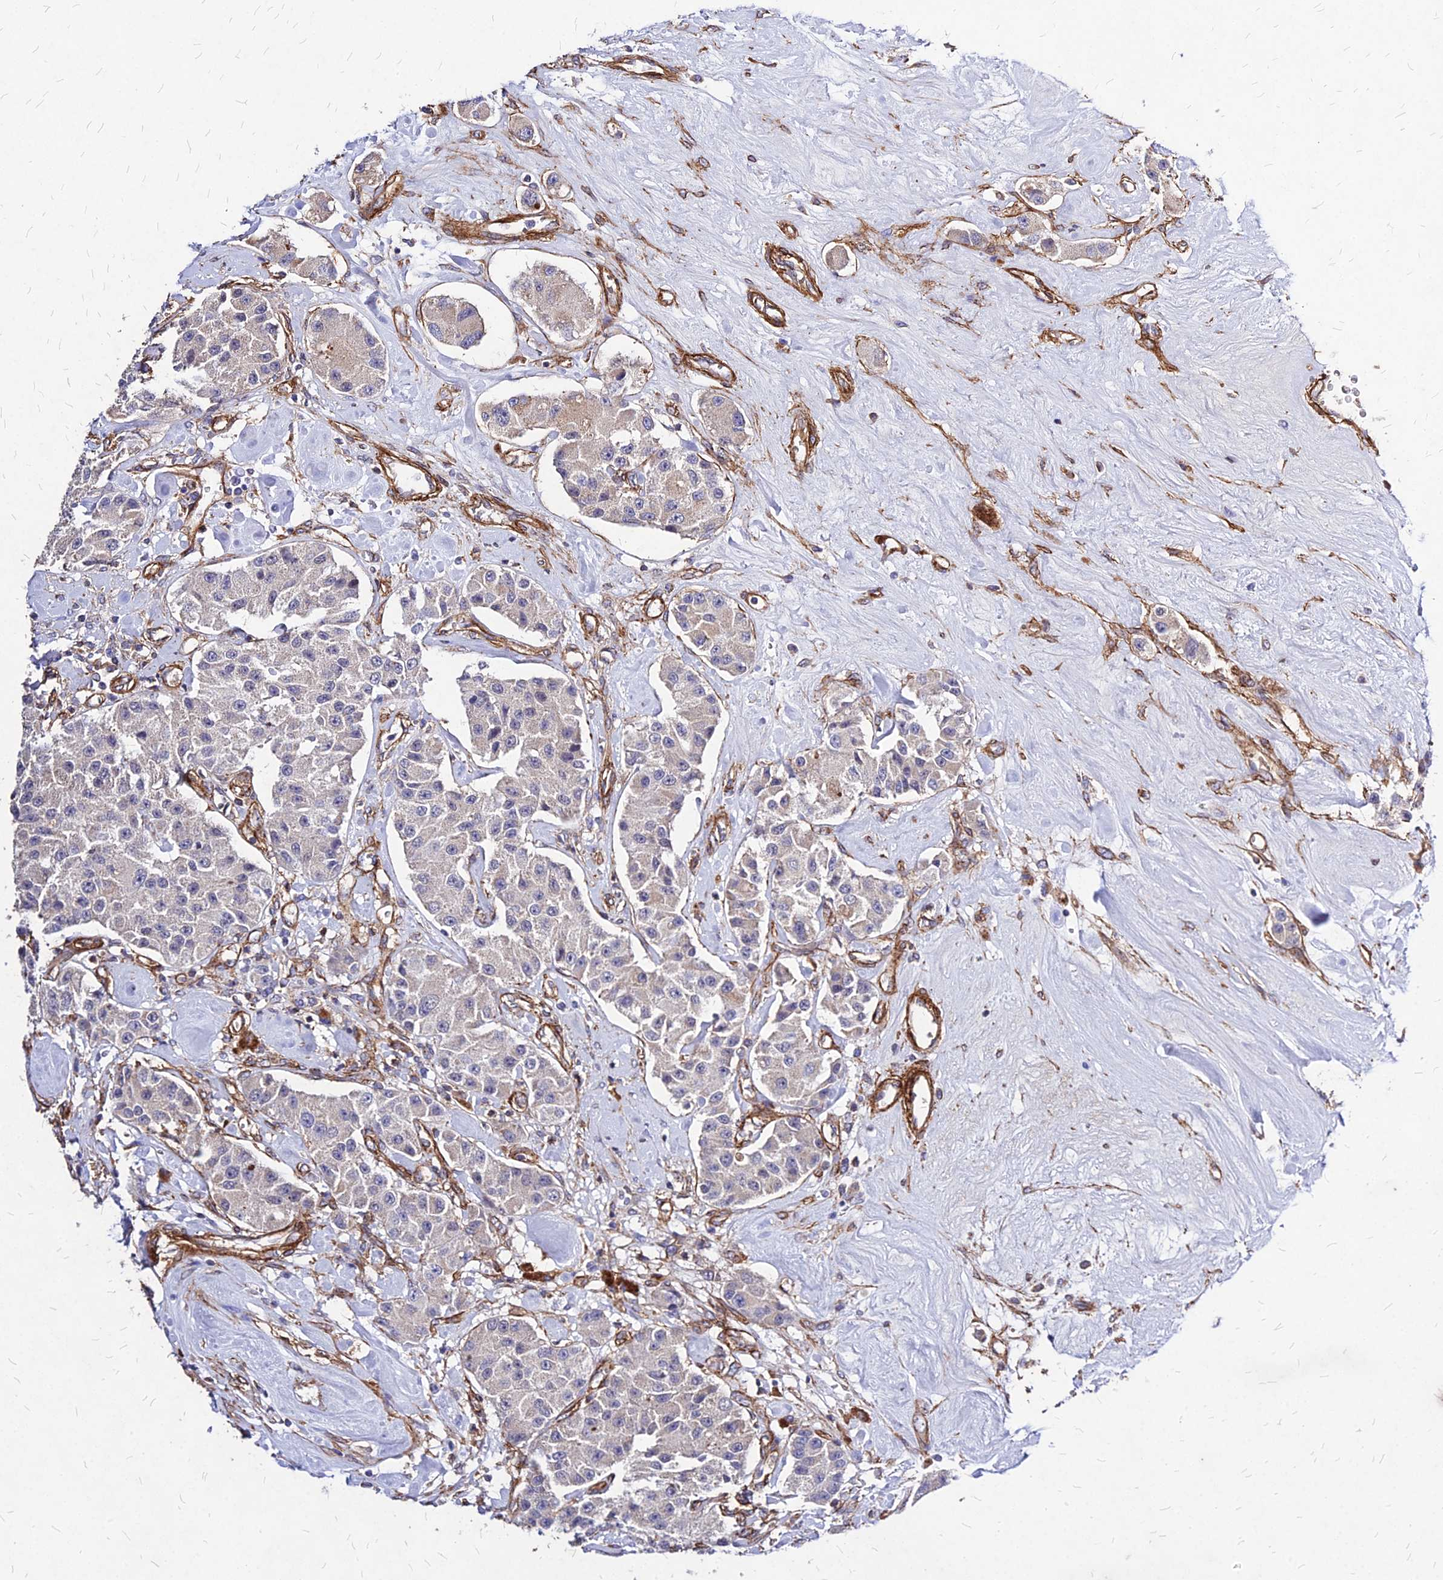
{"staining": {"intensity": "weak", "quantity": "<25%", "location": "cytoplasmic/membranous"}, "tissue": "carcinoid", "cell_type": "Tumor cells", "image_type": "cancer", "snomed": [{"axis": "morphology", "description": "Carcinoid, malignant, NOS"}, {"axis": "topography", "description": "Pancreas"}], "caption": "Histopathology image shows no significant protein positivity in tumor cells of carcinoid. (Immunohistochemistry, brightfield microscopy, high magnification).", "gene": "EFCC1", "patient": {"sex": "male", "age": 41}}